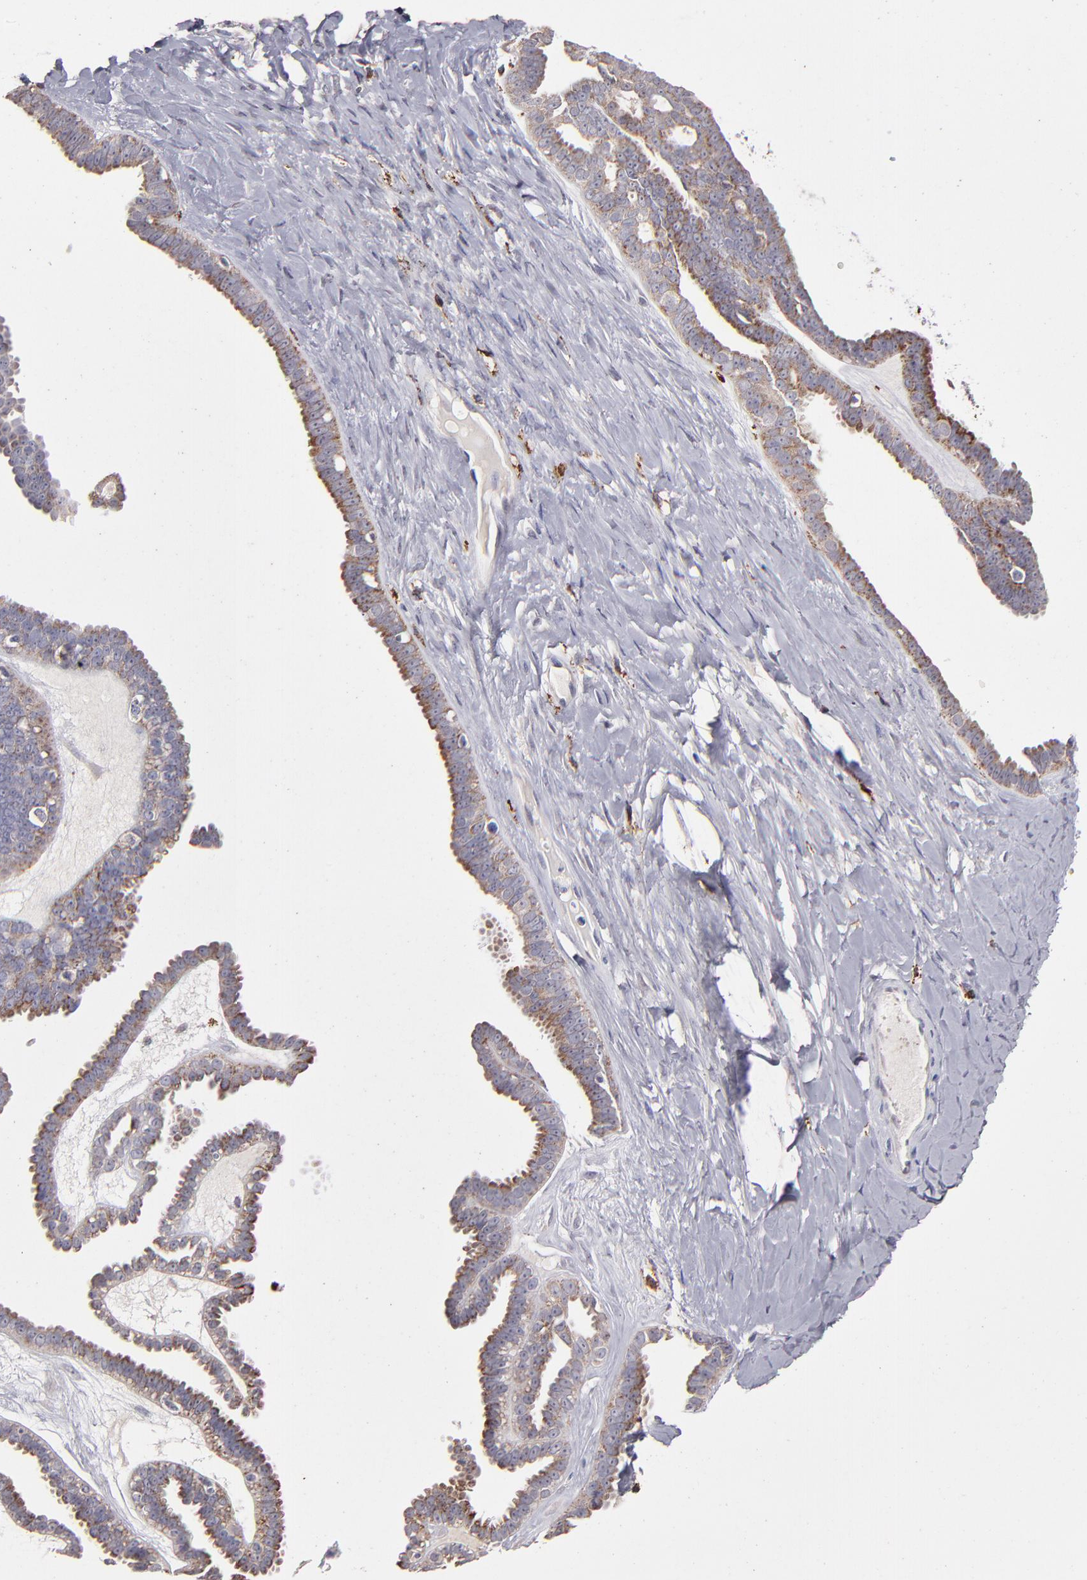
{"staining": {"intensity": "weak", "quantity": ">75%", "location": "cytoplasmic/membranous"}, "tissue": "ovarian cancer", "cell_type": "Tumor cells", "image_type": "cancer", "snomed": [{"axis": "morphology", "description": "Cystadenocarcinoma, serous, NOS"}, {"axis": "topography", "description": "Ovary"}], "caption": "This is an image of IHC staining of ovarian cancer, which shows weak positivity in the cytoplasmic/membranous of tumor cells.", "gene": "GLDC", "patient": {"sex": "female", "age": 71}}